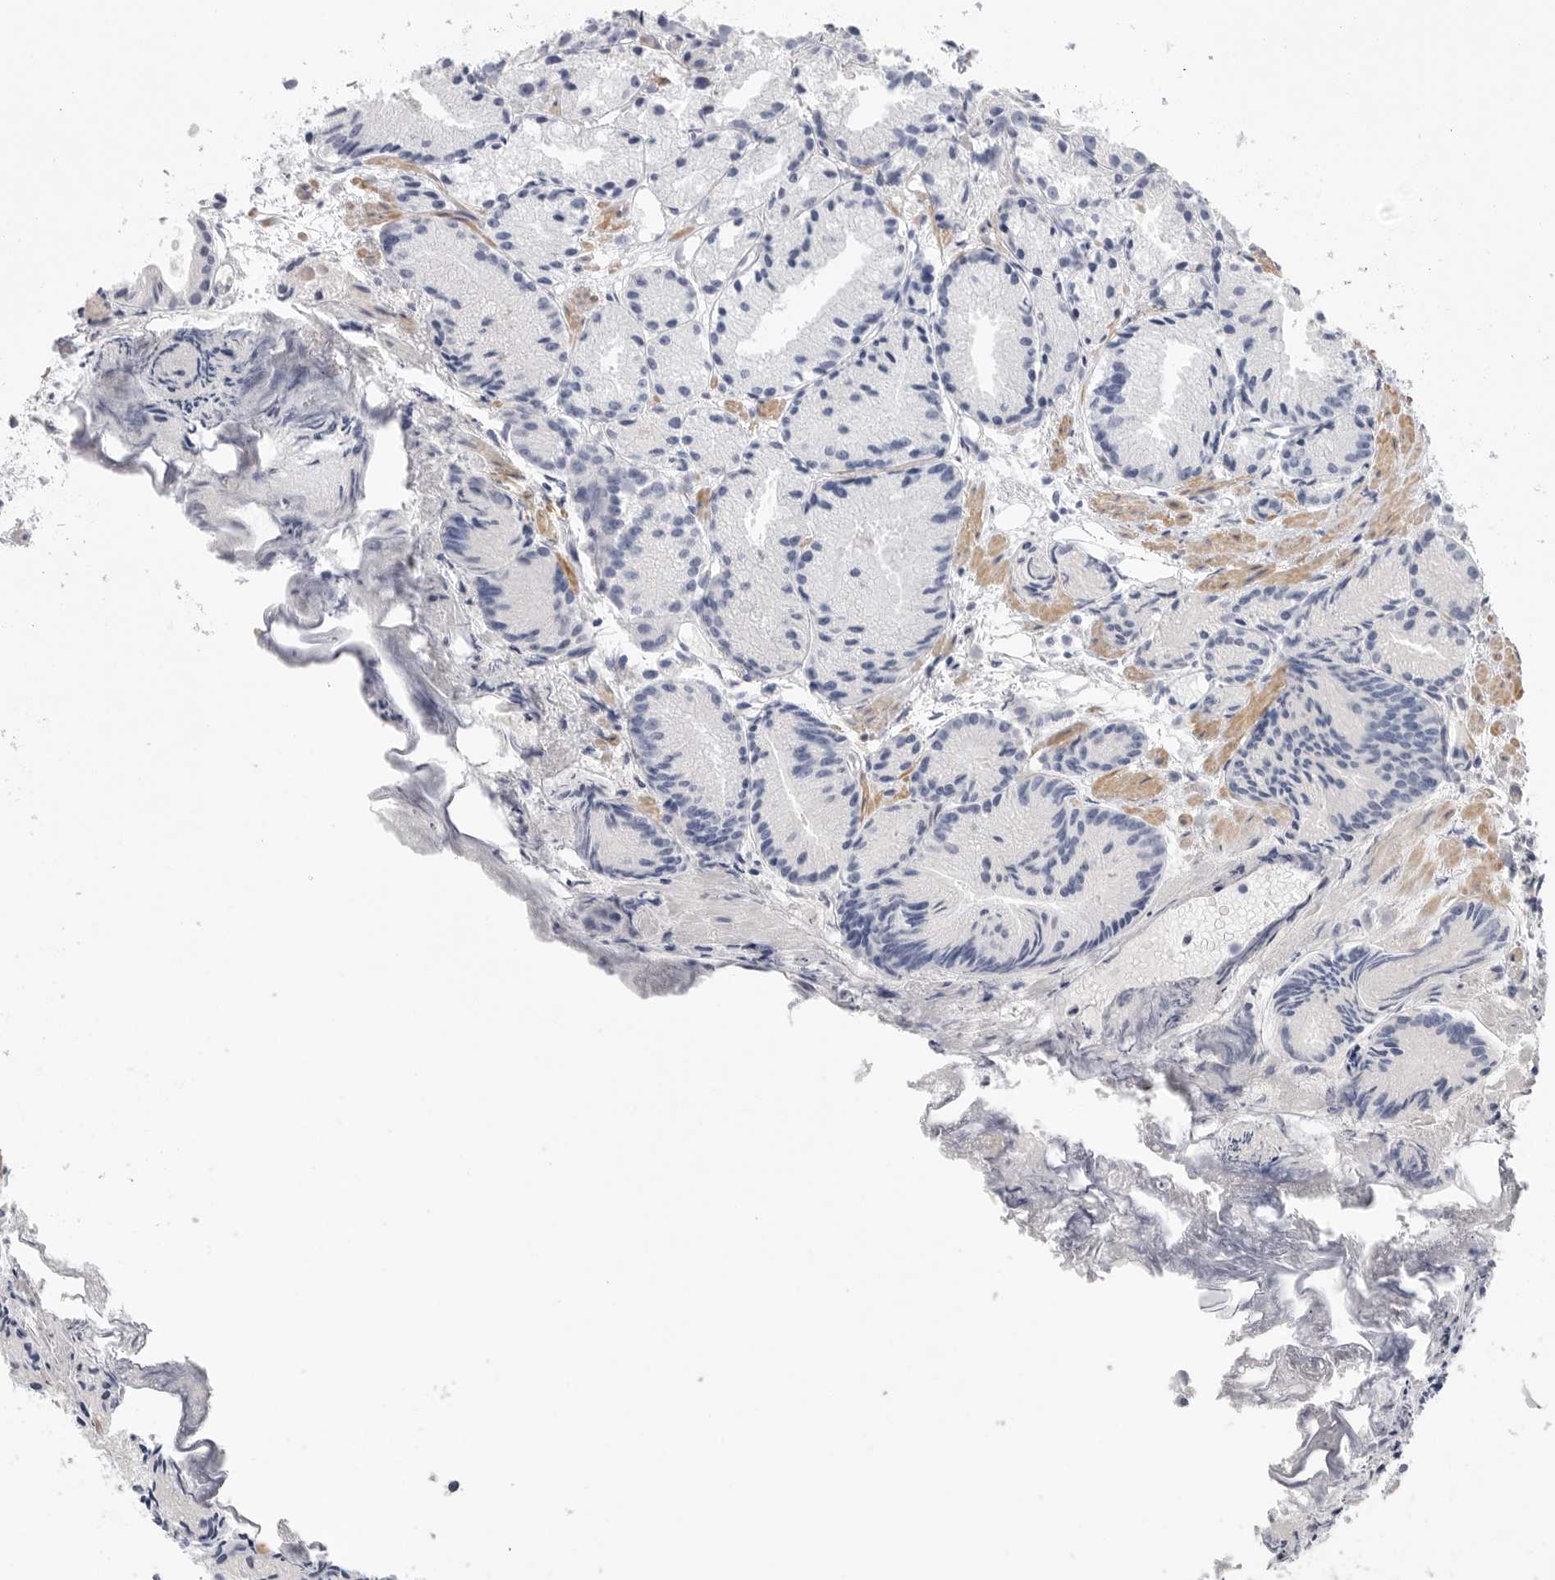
{"staining": {"intensity": "negative", "quantity": "none", "location": "none"}, "tissue": "prostate cancer", "cell_type": "Tumor cells", "image_type": "cancer", "snomed": [{"axis": "morphology", "description": "Adenocarcinoma, Low grade"}, {"axis": "topography", "description": "Prostate"}], "caption": "Image shows no protein positivity in tumor cells of prostate adenocarcinoma (low-grade) tissue.", "gene": "CAMK2B", "patient": {"sex": "male", "age": 88}}